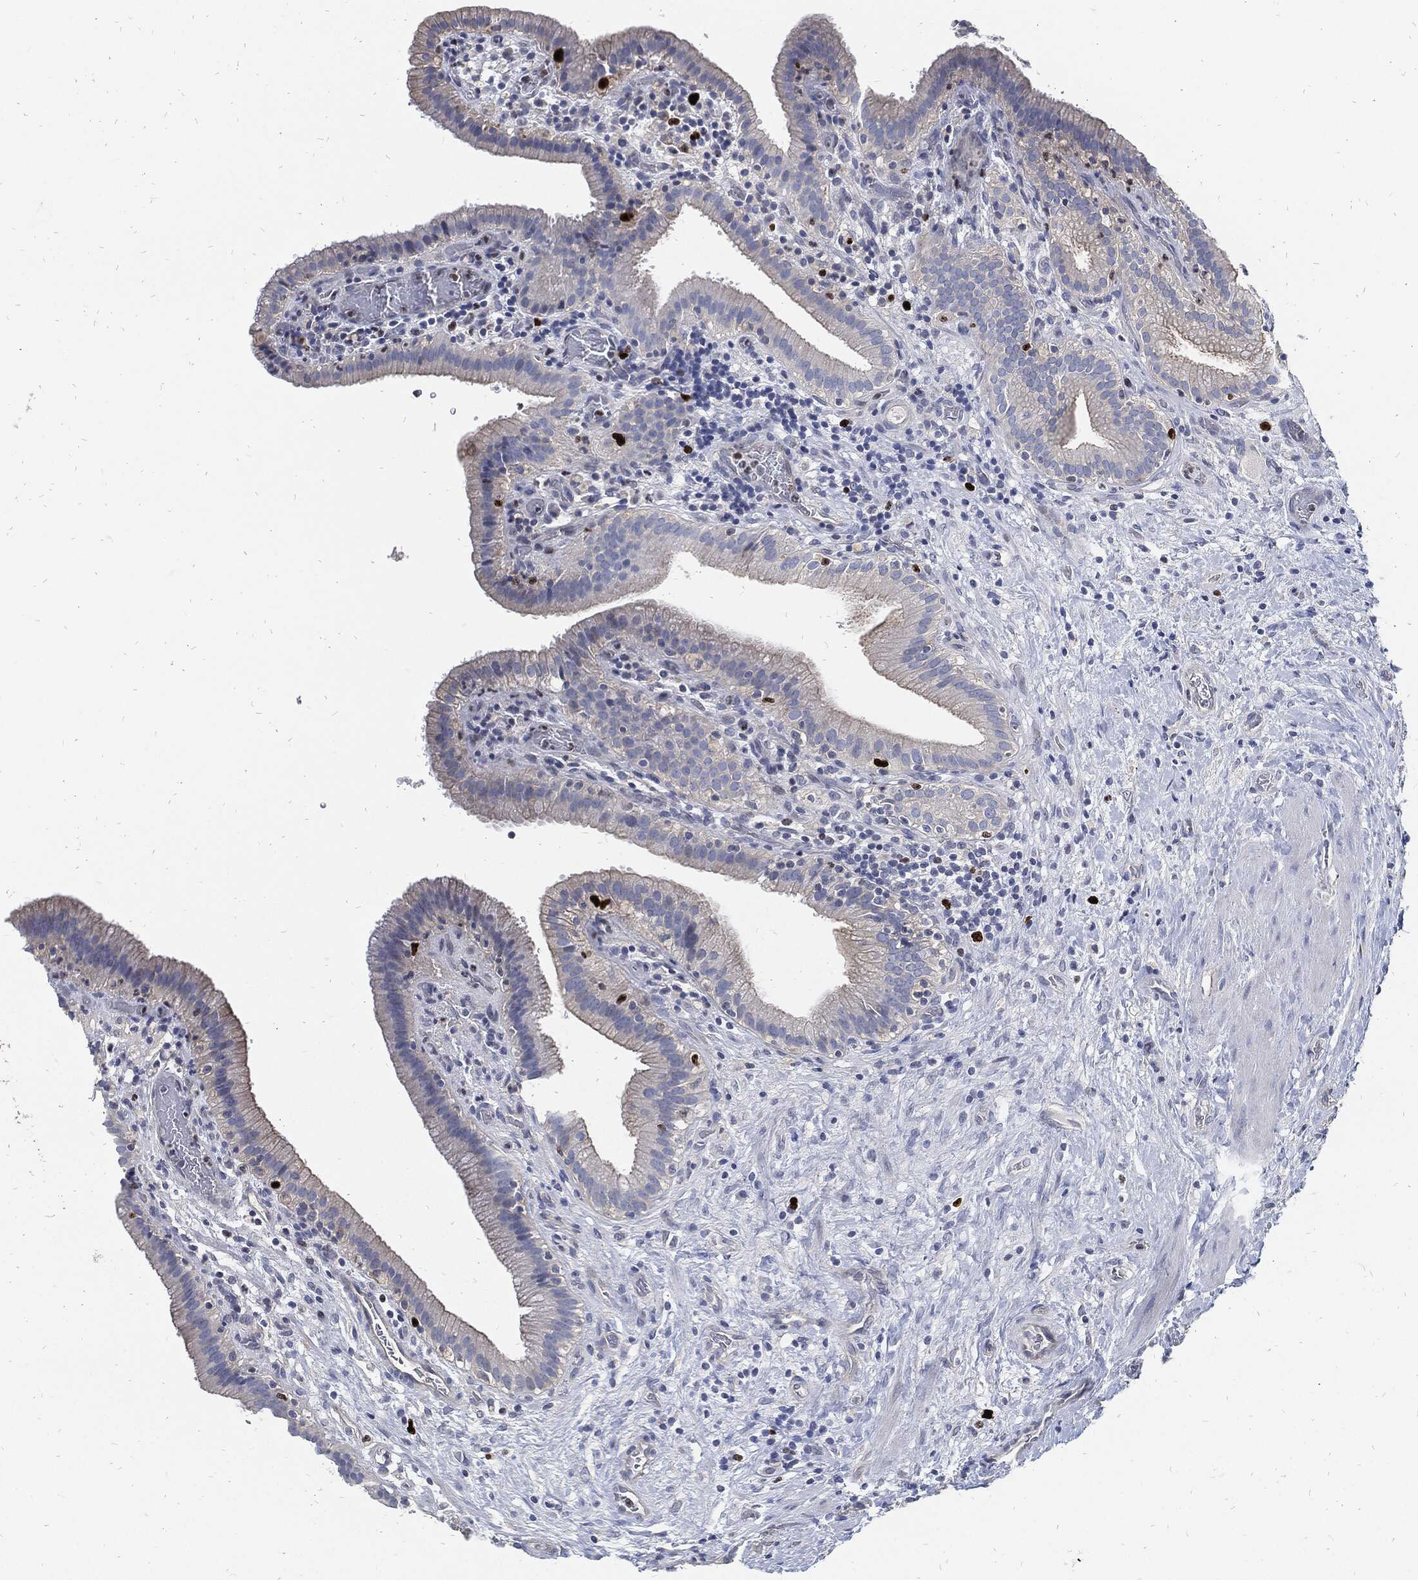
{"staining": {"intensity": "strong", "quantity": "<25%", "location": "nuclear"}, "tissue": "gallbladder", "cell_type": "Glandular cells", "image_type": "normal", "snomed": [{"axis": "morphology", "description": "Normal tissue, NOS"}, {"axis": "topography", "description": "Gallbladder"}], "caption": "Immunohistochemistry (IHC) image of unremarkable gallbladder: human gallbladder stained using immunohistochemistry (IHC) shows medium levels of strong protein expression localized specifically in the nuclear of glandular cells, appearing as a nuclear brown color.", "gene": "MKI67", "patient": {"sex": "male", "age": 62}}